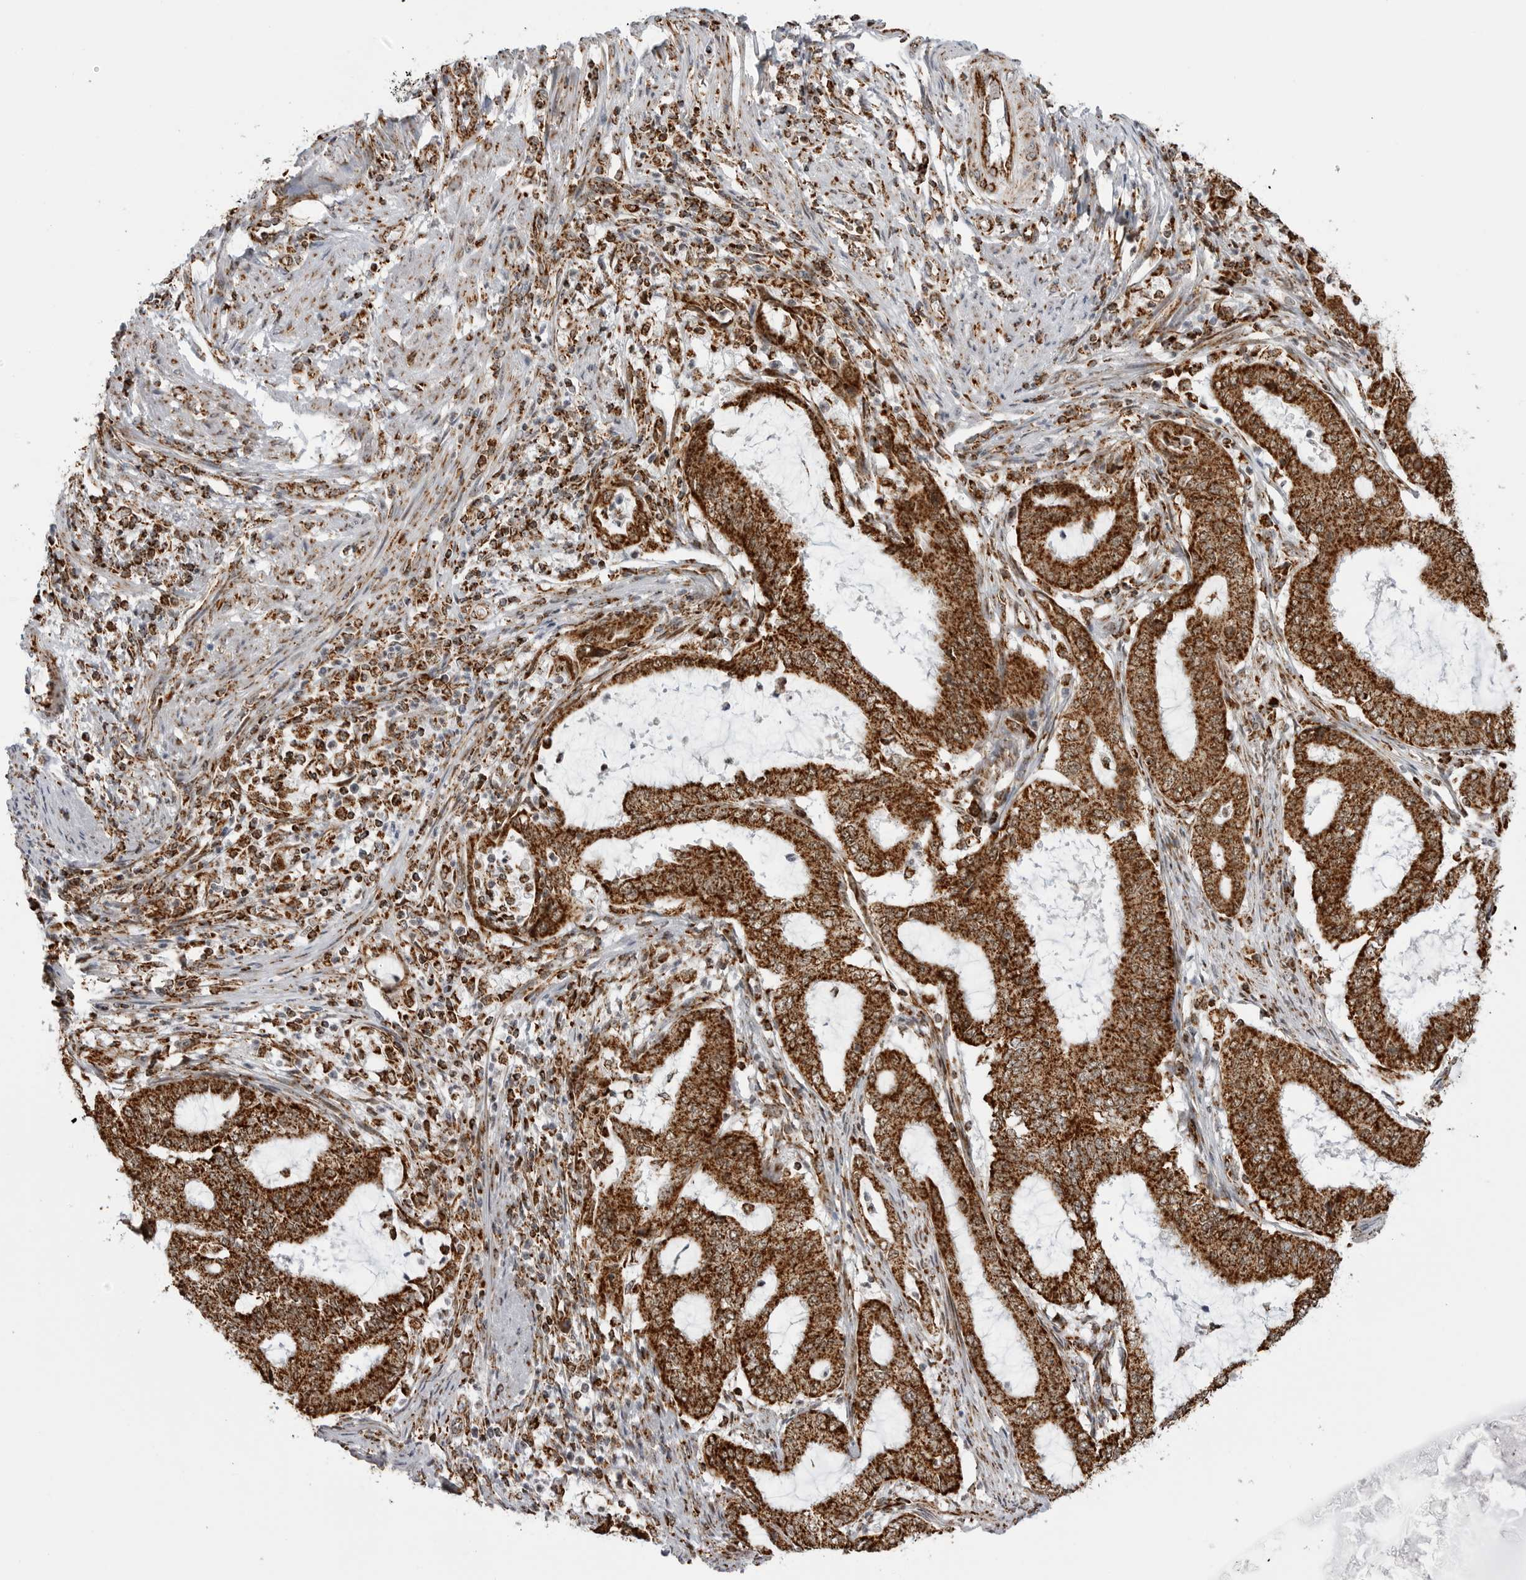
{"staining": {"intensity": "strong", "quantity": ">75%", "location": "cytoplasmic/membranous"}, "tissue": "endometrial cancer", "cell_type": "Tumor cells", "image_type": "cancer", "snomed": [{"axis": "morphology", "description": "Adenocarcinoma, NOS"}, {"axis": "topography", "description": "Endometrium"}], "caption": "The immunohistochemical stain shows strong cytoplasmic/membranous staining in tumor cells of endometrial adenocarcinoma tissue. The protein of interest is stained brown, and the nuclei are stained in blue (DAB (3,3'-diaminobenzidine) IHC with brightfield microscopy, high magnification).", "gene": "COX5A", "patient": {"sex": "female", "age": 51}}